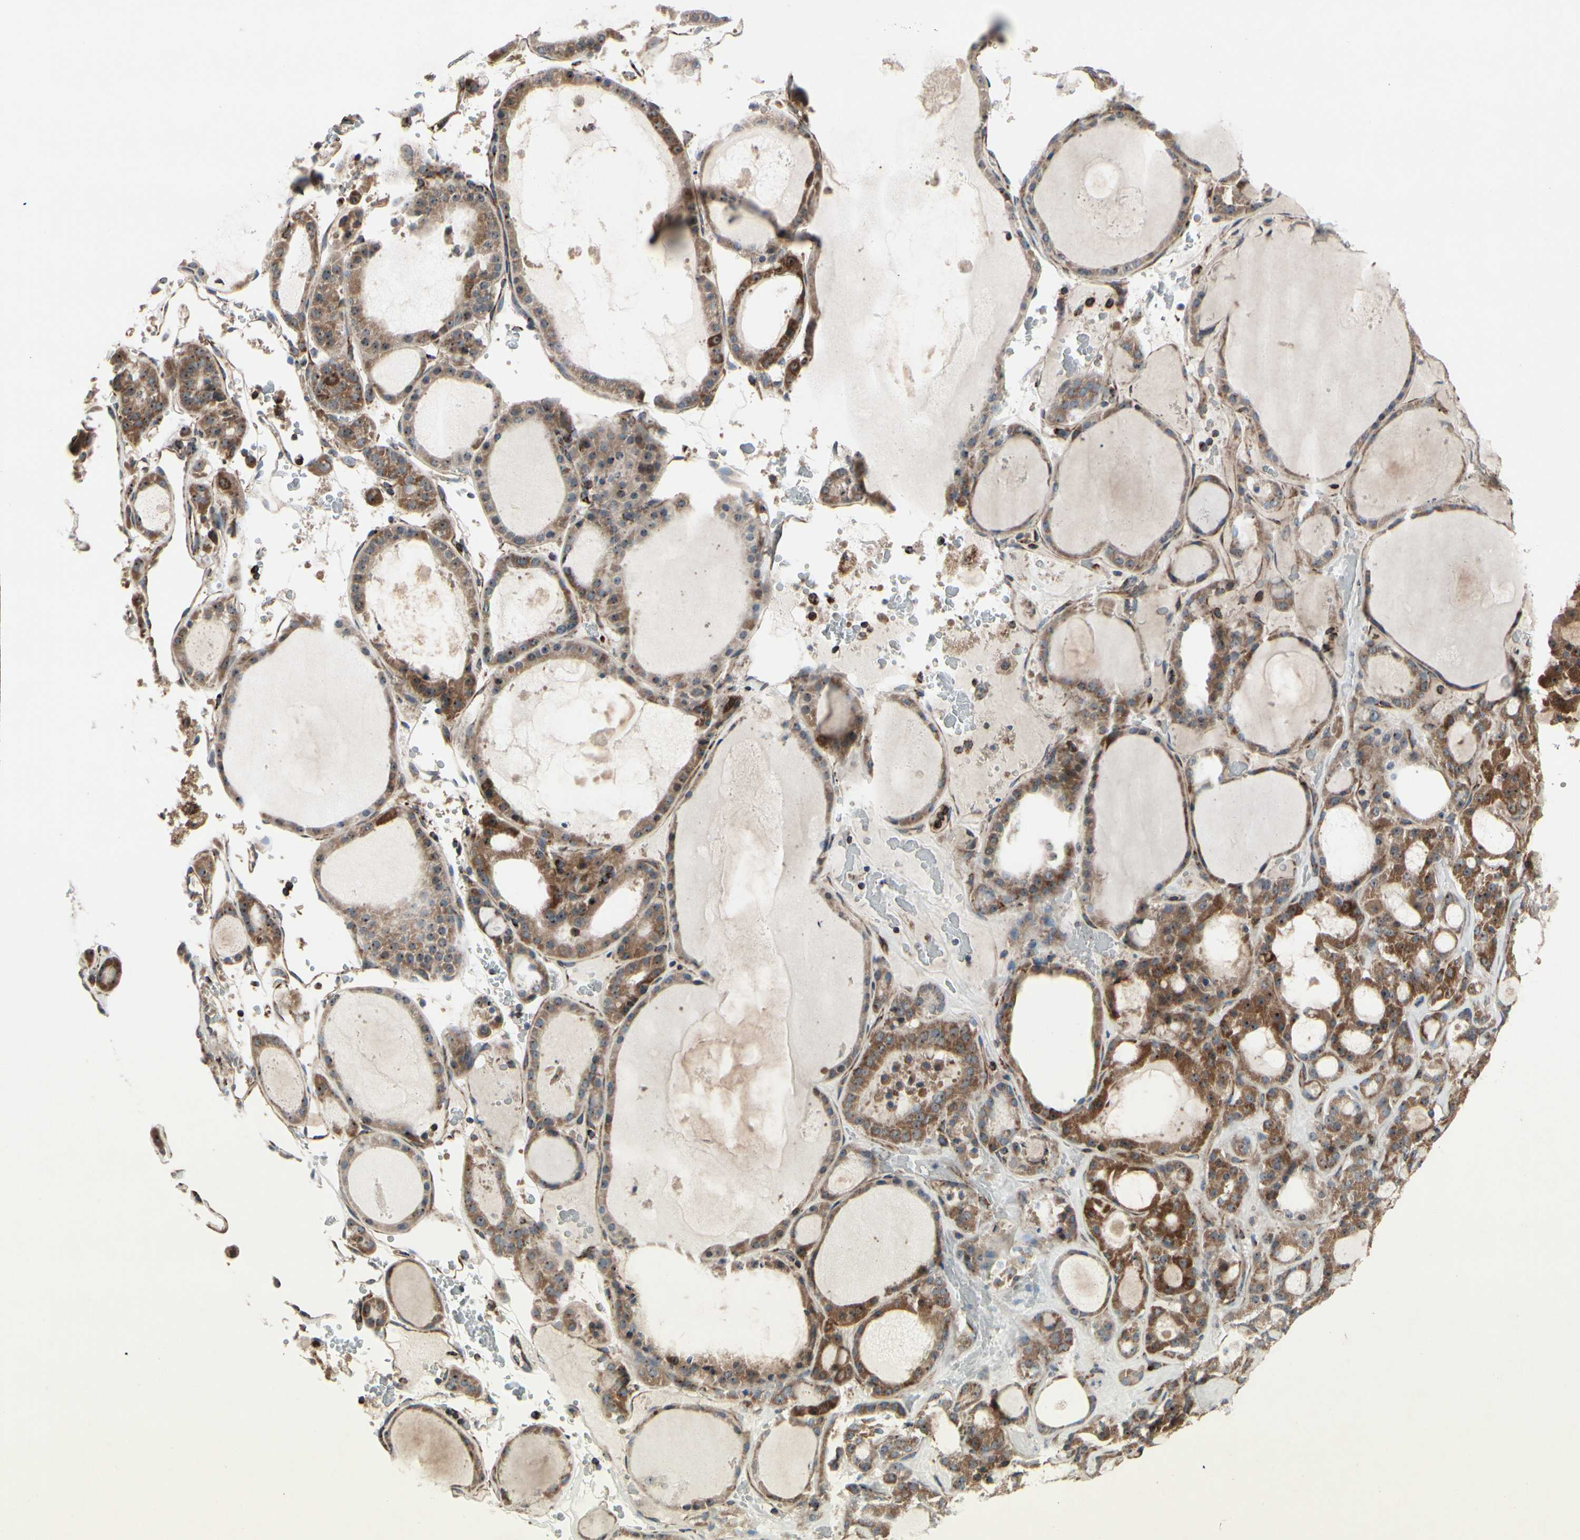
{"staining": {"intensity": "weak", "quantity": ">75%", "location": "cytoplasmic/membranous"}, "tissue": "thyroid gland", "cell_type": "Glandular cells", "image_type": "normal", "snomed": [{"axis": "morphology", "description": "Normal tissue, NOS"}, {"axis": "morphology", "description": "Carcinoma, NOS"}, {"axis": "topography", "description": "Thyroid gland"}], "caption": "A high-resolution photomicrograph shows IHC staining of unremarkable thyroid gland, which shows weak cytoplasmic/membranous staining in approximately >75% of glandular cells.", "gene": "CPT1A", "patient": {"sex": "female", "age": 86}}